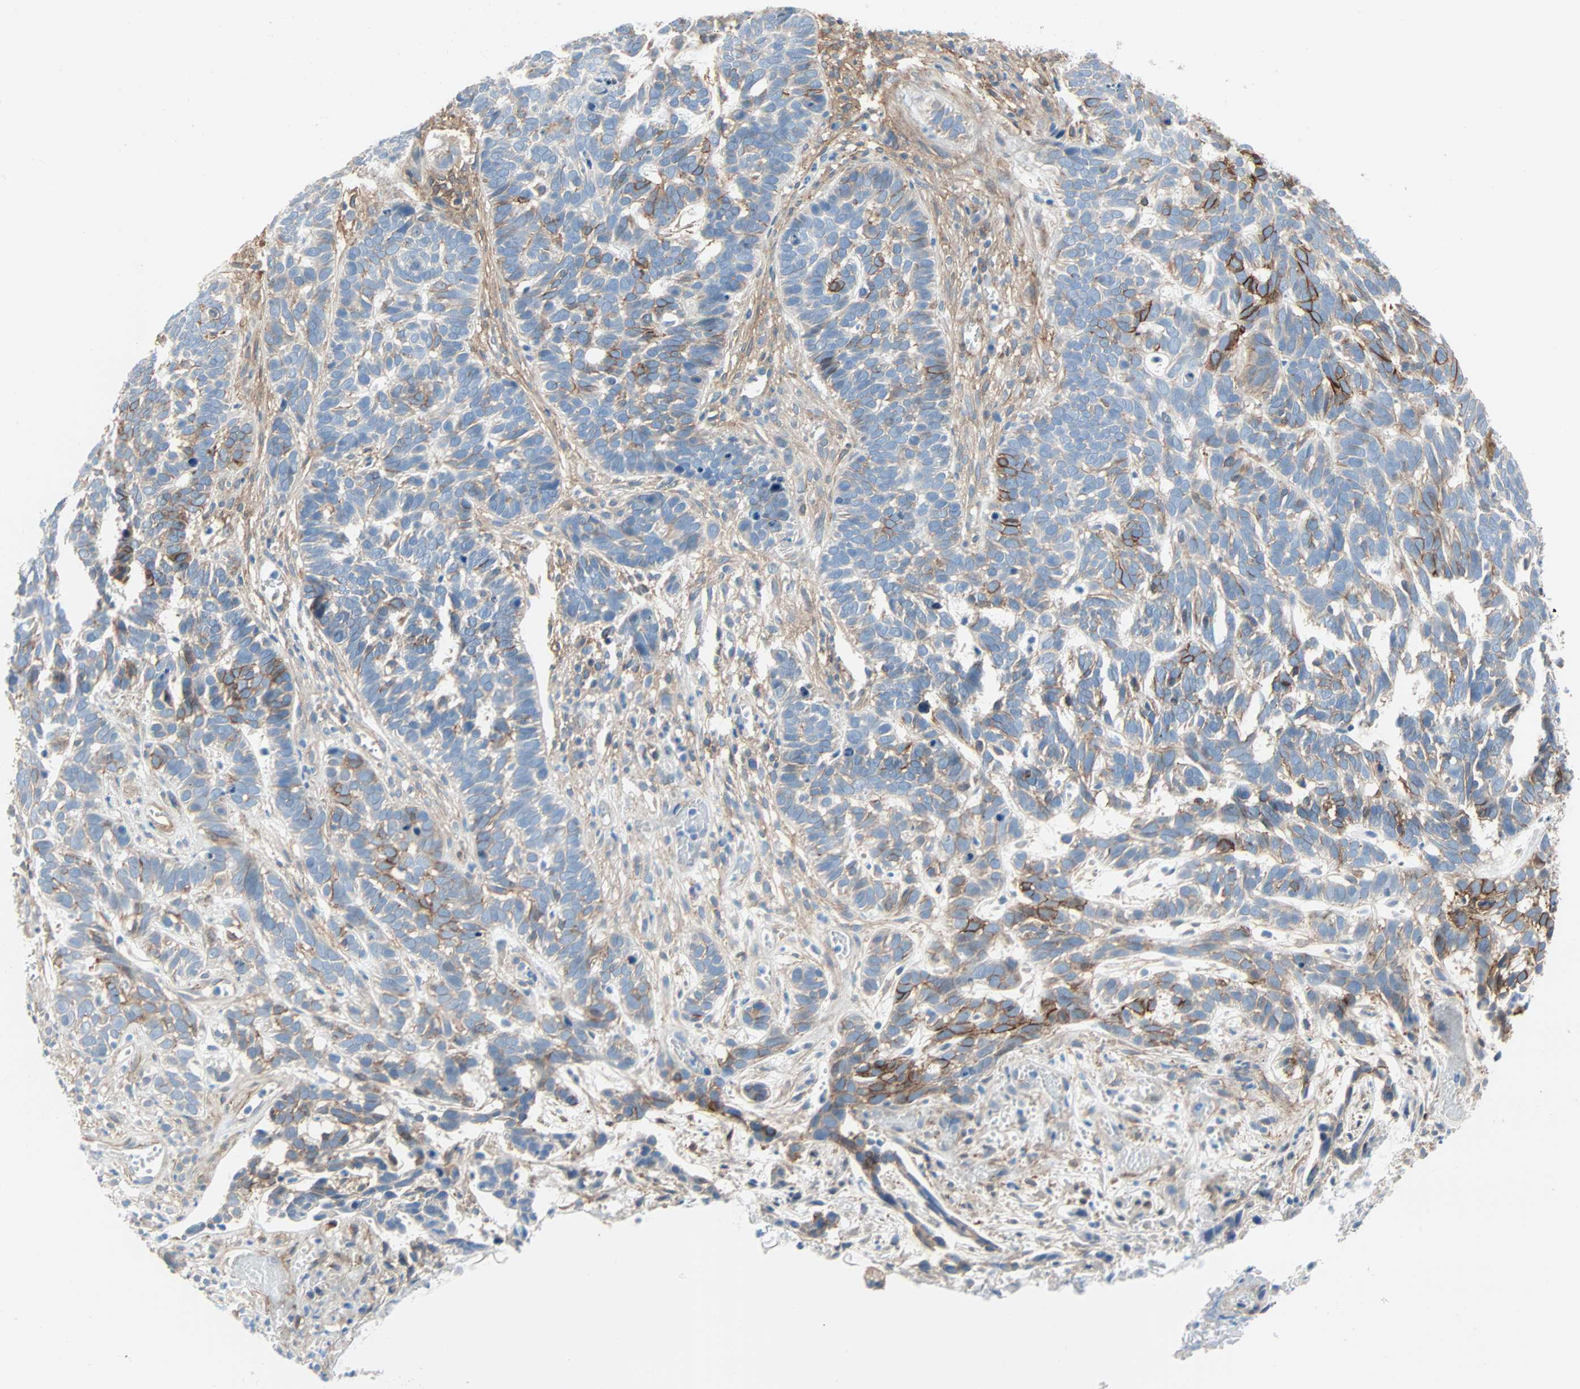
{"staining": {"intensity": "moderate", "quantity": "<25%", "location": "cytoplasmic/membranous"}, "tissue": "skin cancer", "cell_type": "Tumor cells", "image_type": "cancer", "snomed": [{"axis": "morphology", "description": "Basal cell carcinoma"}, {"axis": "topography", "description": "Skin"}], "caption": "Immunohistochemistry (IHC) of basal cell carcinoma (skin) exhibits low levels of moderate cytoplasmic/membranous positivity in about <25% of tumor cells. The protein is stained brown, and the nuclei are stained in blue (DAB (3,3'-diaminobenzidine) IHC with brightfield microscopy, high magnification).", "gene": "EPB41L2", "patient": {"sex": "male", "age": 87}}